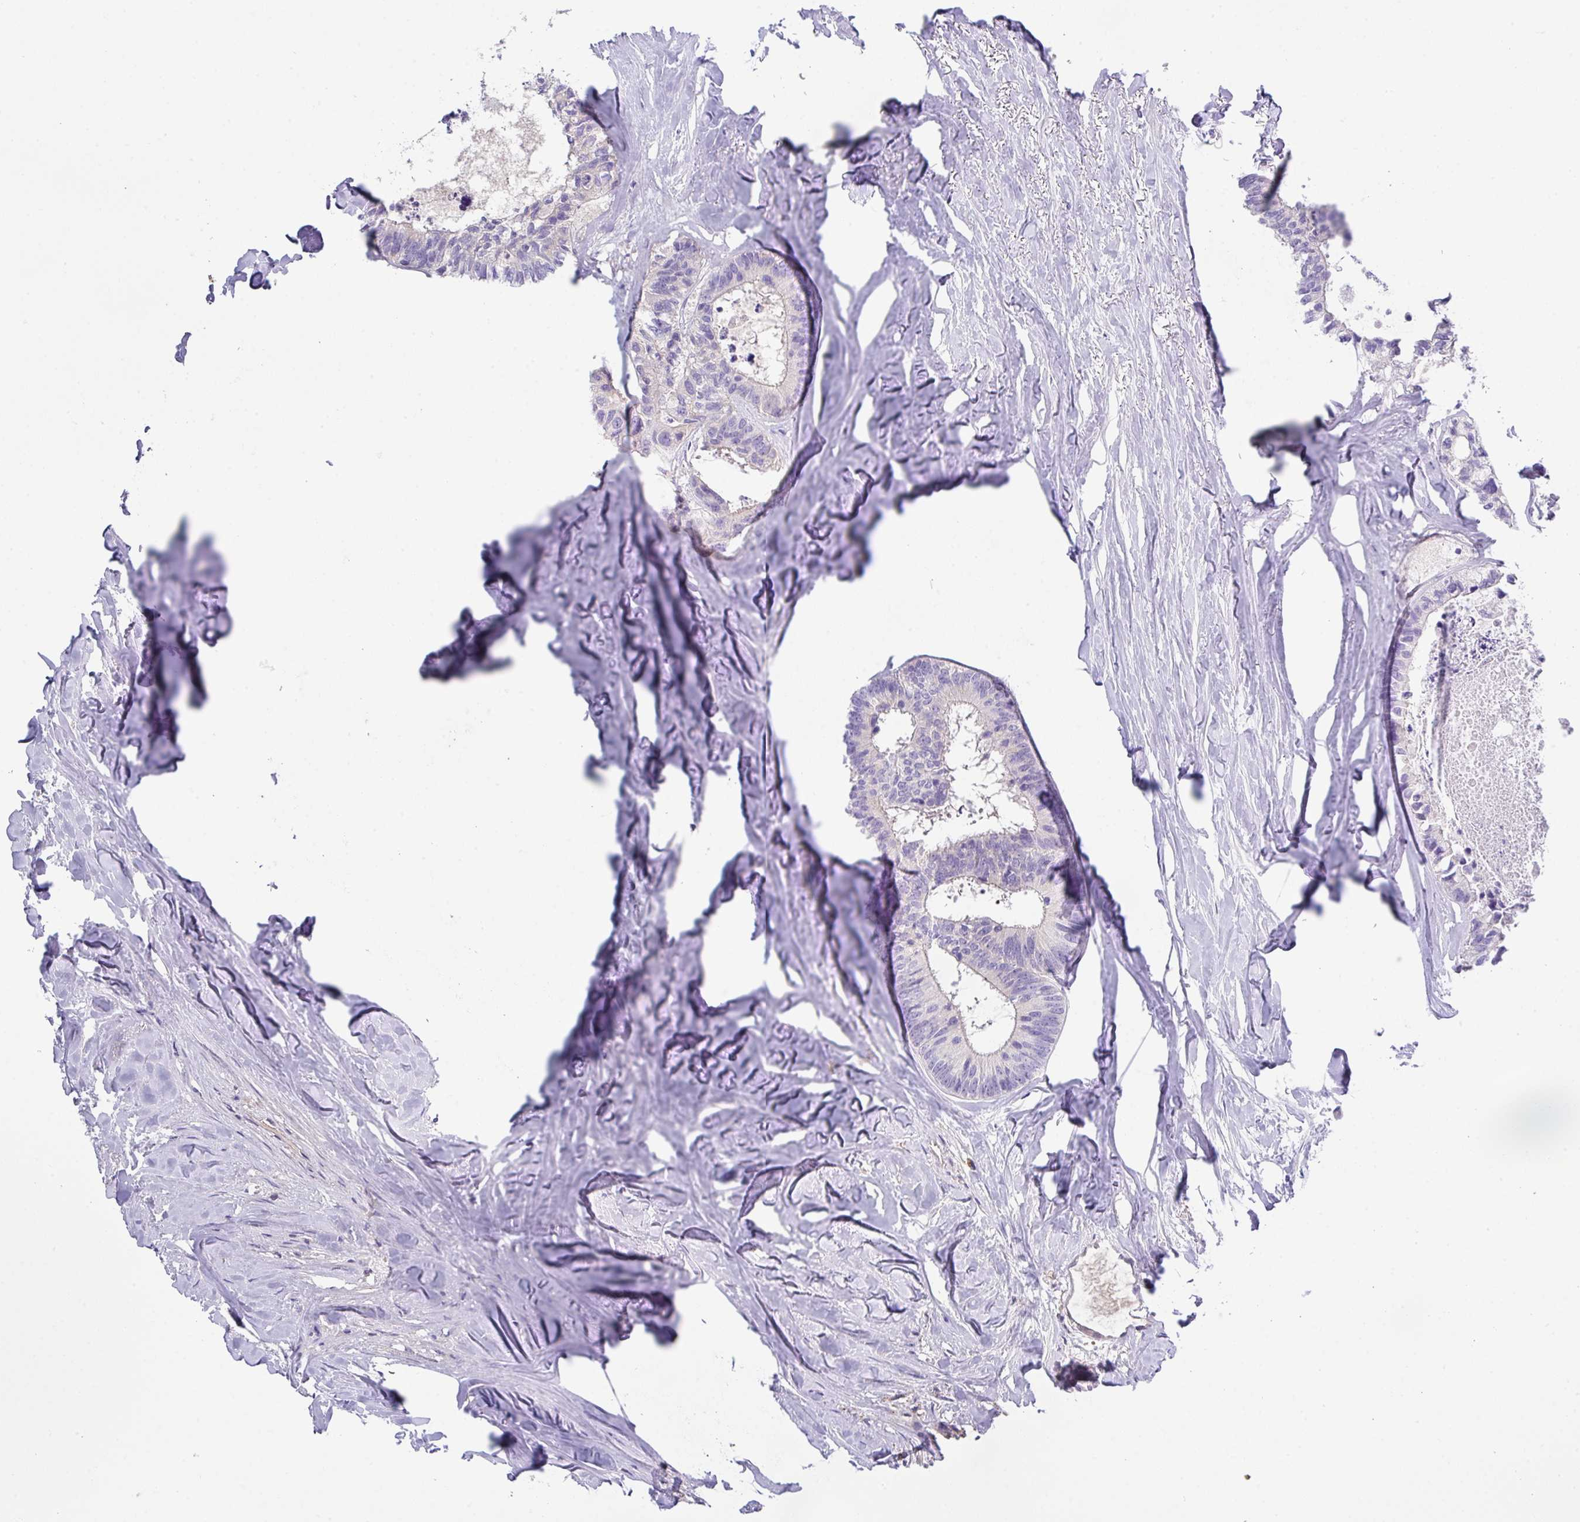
{"staining": {"intensity": "weak", "quantity": "<25%", "location": "cytoplasmic/membranous"}, "tissue": "colorectal cancer", "cell_type": "Tumor cells", "image_type": "cancer", "snomed": [{"axis": "morphology", "description": "Adenocarcinoma, NOS"}, {"axis": "topography", "description": "Colon"}, {"axis": "topography", "description": "Rectum"}], "caption": "Tumor cells show no significant expression in colorectal cancer.", "gene": "DNAL1", "patient": {"sex": "male", "age": 57}}